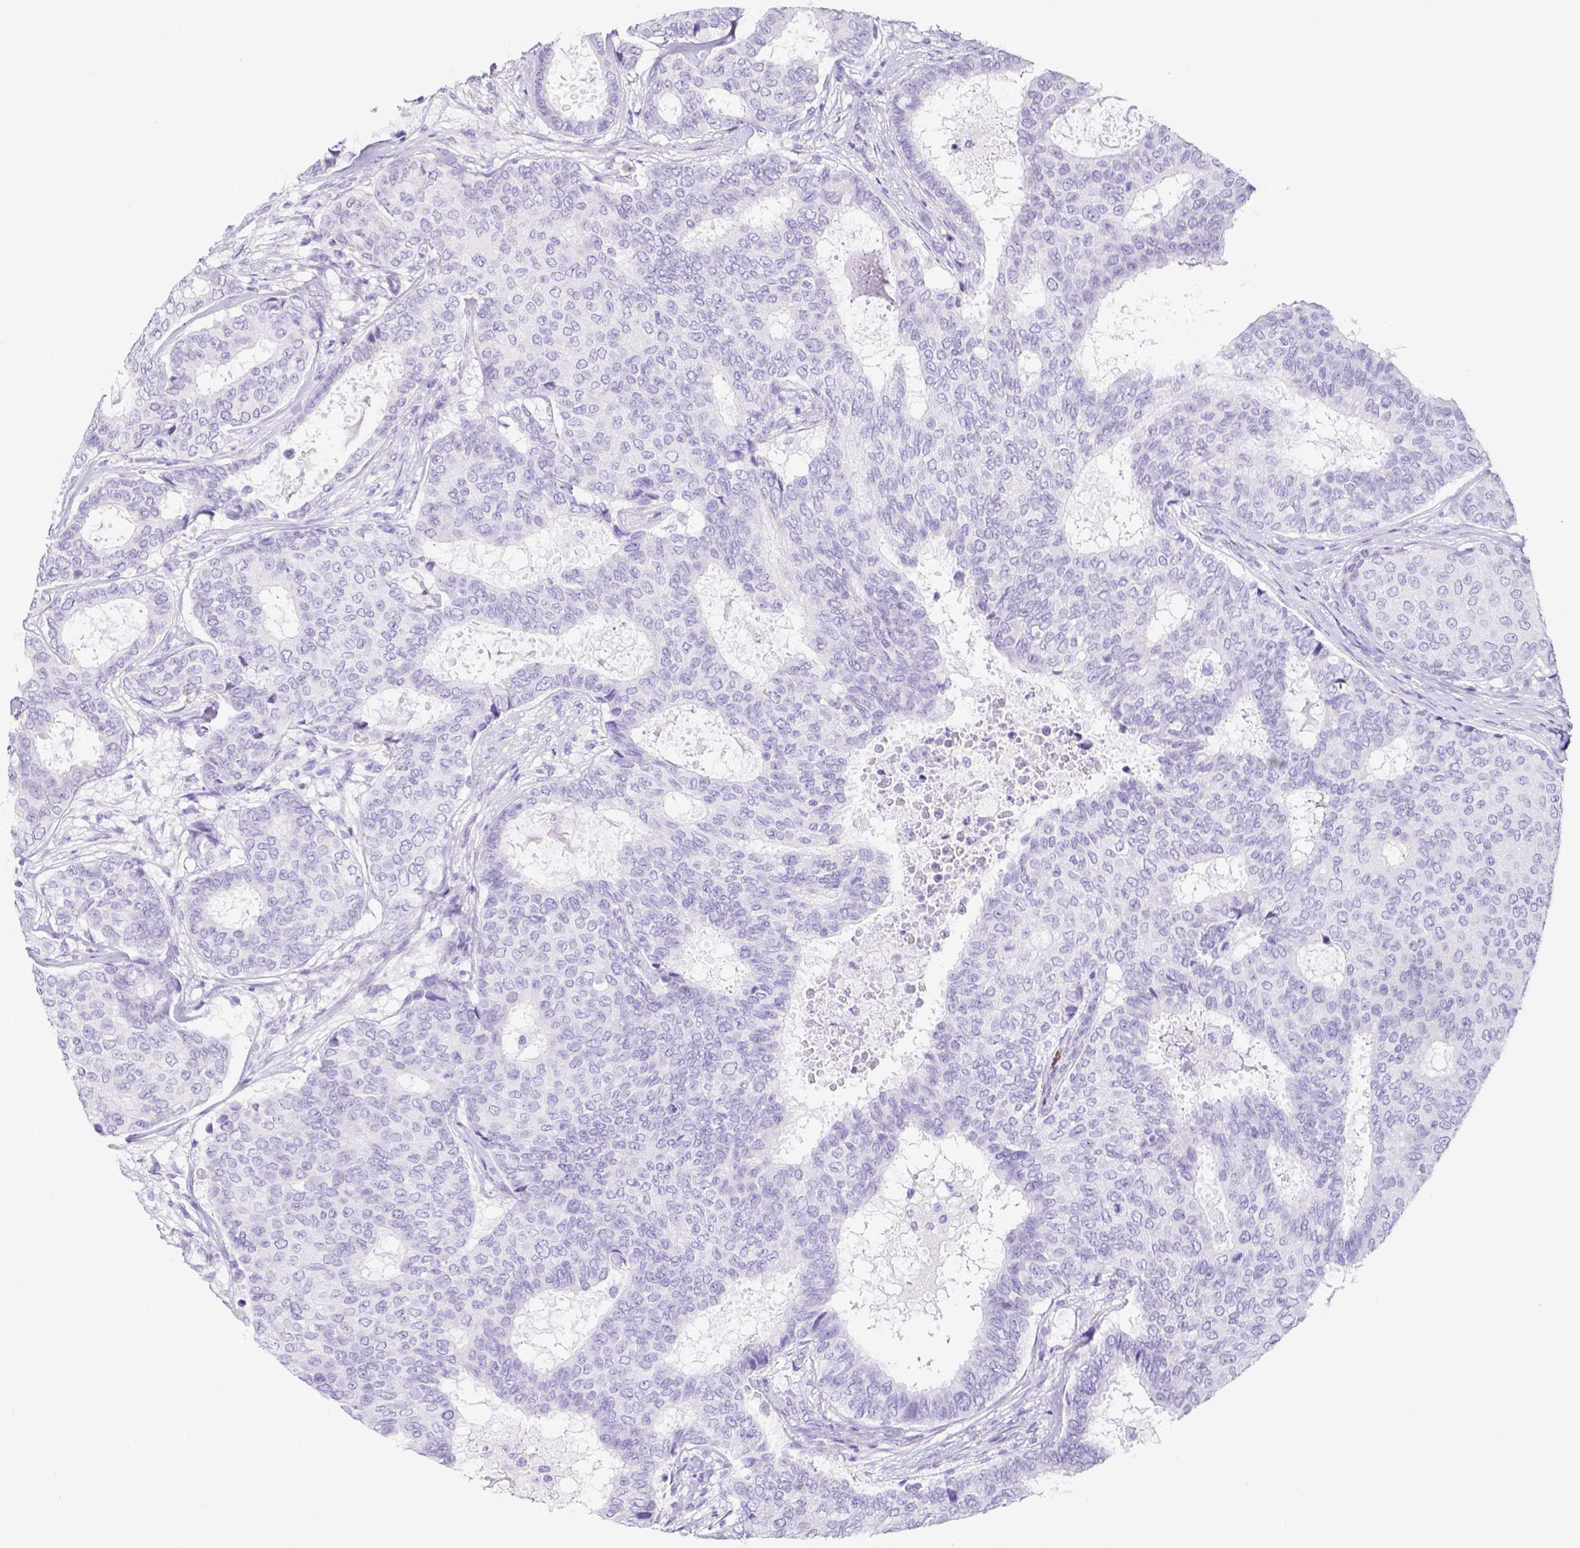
{"staining": {"intensity": "negative", "quantity": "none", "location": "none"}, "tissue": "breast cancer", "cell_type": "Tumor cells", "image_type": "cancer", "snomed": [{"axis": "morphology", "description": "Duct carcinoma"}, {"axis": "topography", "description": "Breast"}], "caption": "This is an immunohistochemistry (IHC) micrograph of human breast cancer (invasive ductal carcinoma). There is no positivity in tumor cells.", "gene": "ARHGAP36", "patient": {"sex": "female", "age": 75}}